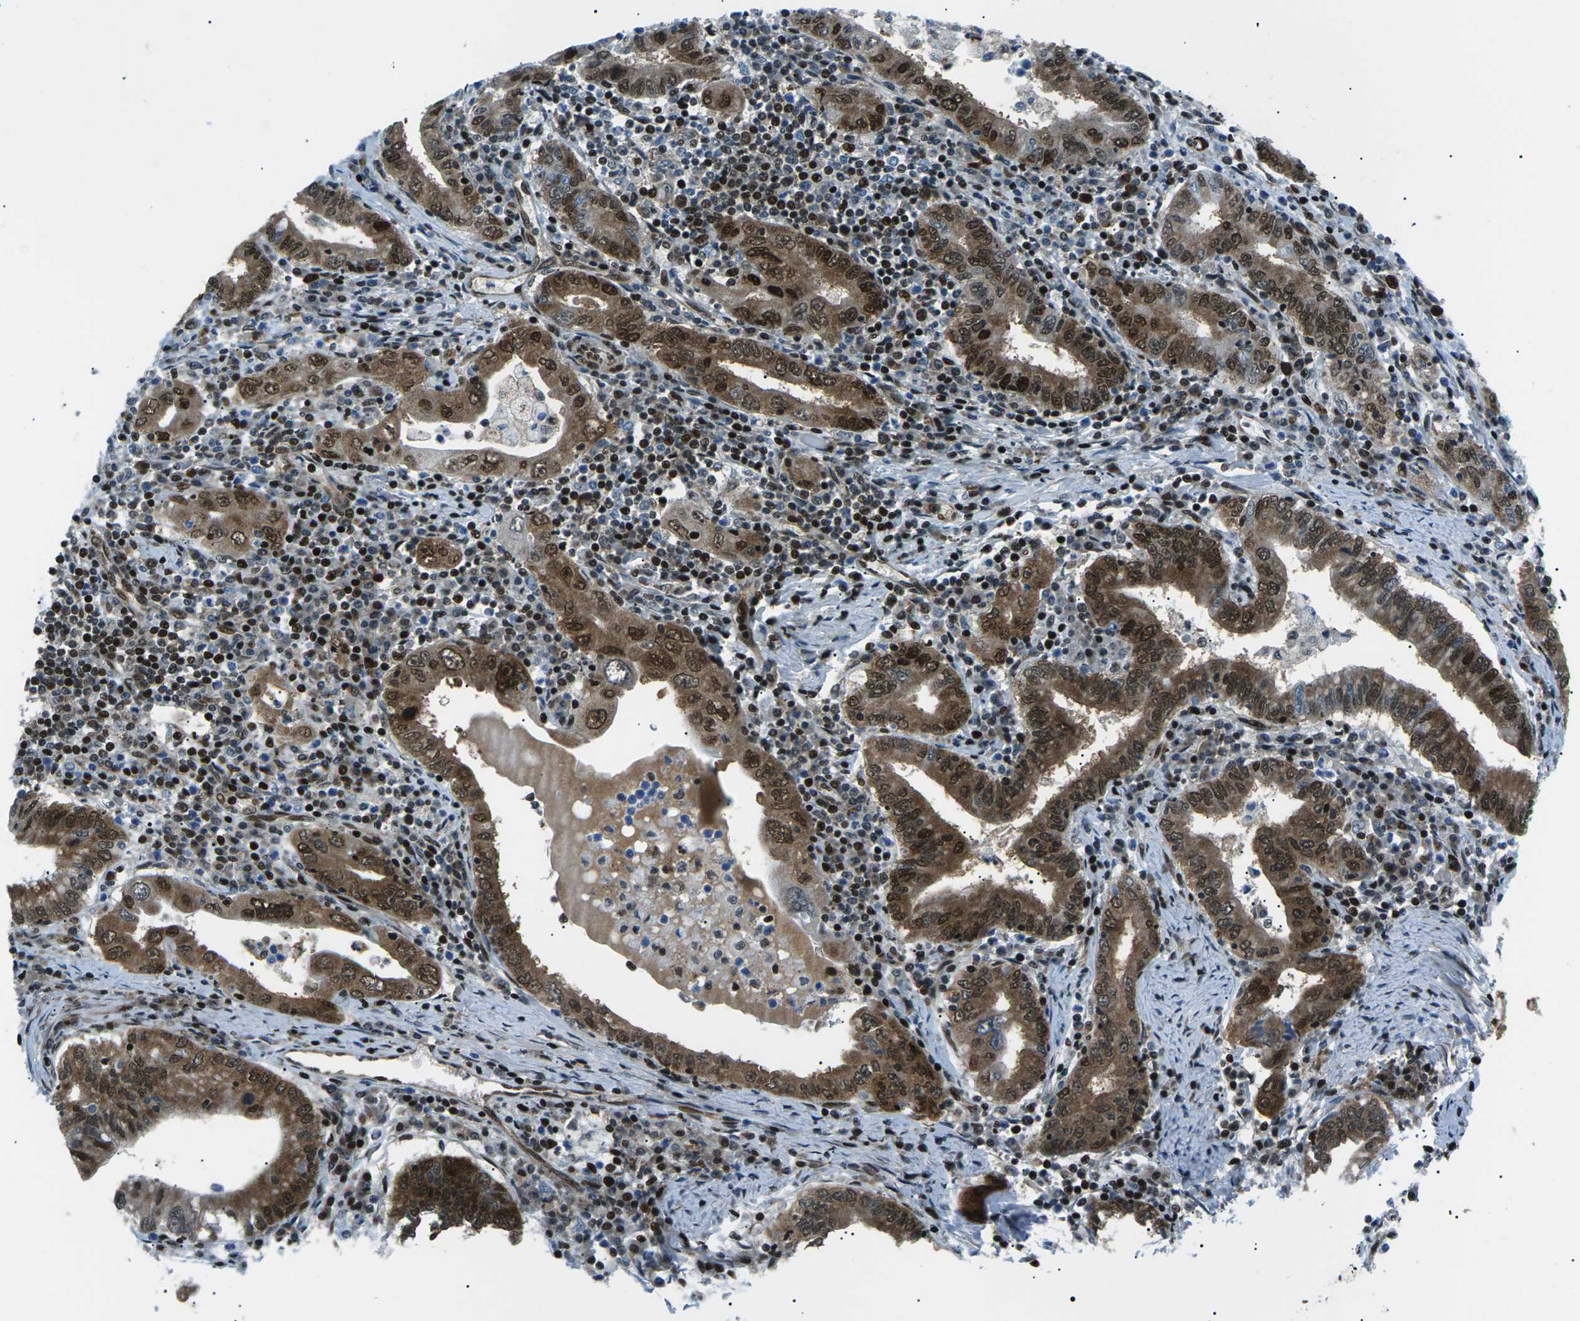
{"staining": {"intensity": "moderate", "quantity": "25%-75%", "location": "cytoplasmic/membranous,nuclear"}, "tissue": "stomach cancer", "cell_type": "Tumor cells", "image_type": "cancer", "snomed": [{"axis": "morphology", "description": "Normal tissue, NOS"}, {"axis": "morphology", "description": "Adenocarcinoma, NOS"}, {"axis": "topography", "description": "Esophagus"}, {"axis": "topography", "description": "Stomach, upper"}, {"axis": "topography", "description": "Peripheral nerve tissue"}], "caption": "Immunohistochemical staining of human stomach cancer (adenocarcinoma) demonstrates medium levels of moderate cytoplasmic/membranous and nuclear expression in about 25%-75% of tumor cells.", "gene": "HNRNPK", "patient": {"sex": "male", "age": 62}}